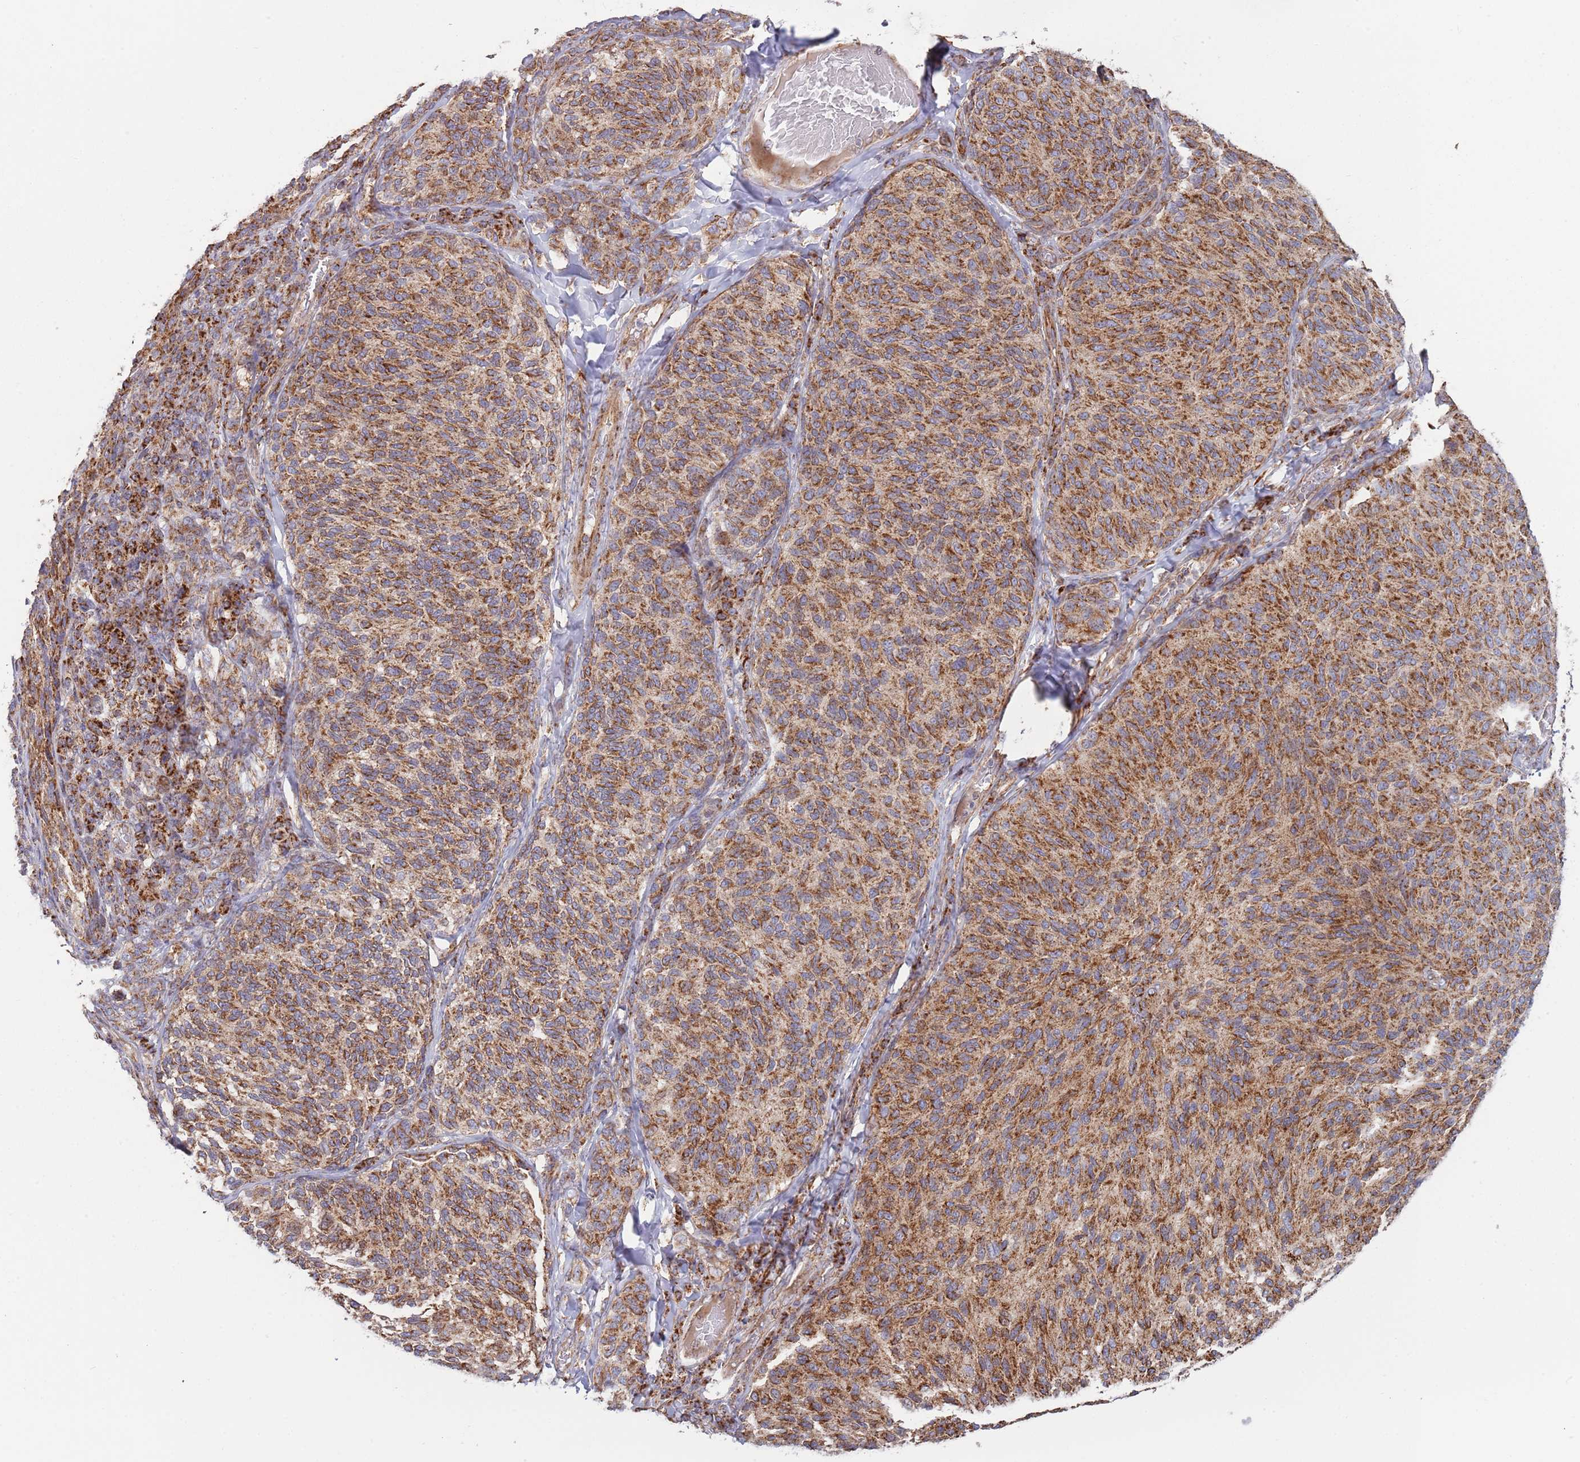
{"staining": {"intensity": "strong", "quantity": ">75%", "location": "cytoplasmic/membranous"}, "tissue": "melanoma", "cell_type": "Tumor cells", "image_type": "cancer", "snomed": [{"axis": "morphology", "description": "Malignant melanoma, NOS"}, {"axis": "topography", "description": "Skin"}], "caption": "Immunohistochemical staining of melanoma demonstrates high levels of strong cytoplasmic/membranous protein positivity in approximately >75% of tumor cells.", "gene": "ATP5PD", "patient": {"sex": "female", "age": 73}}